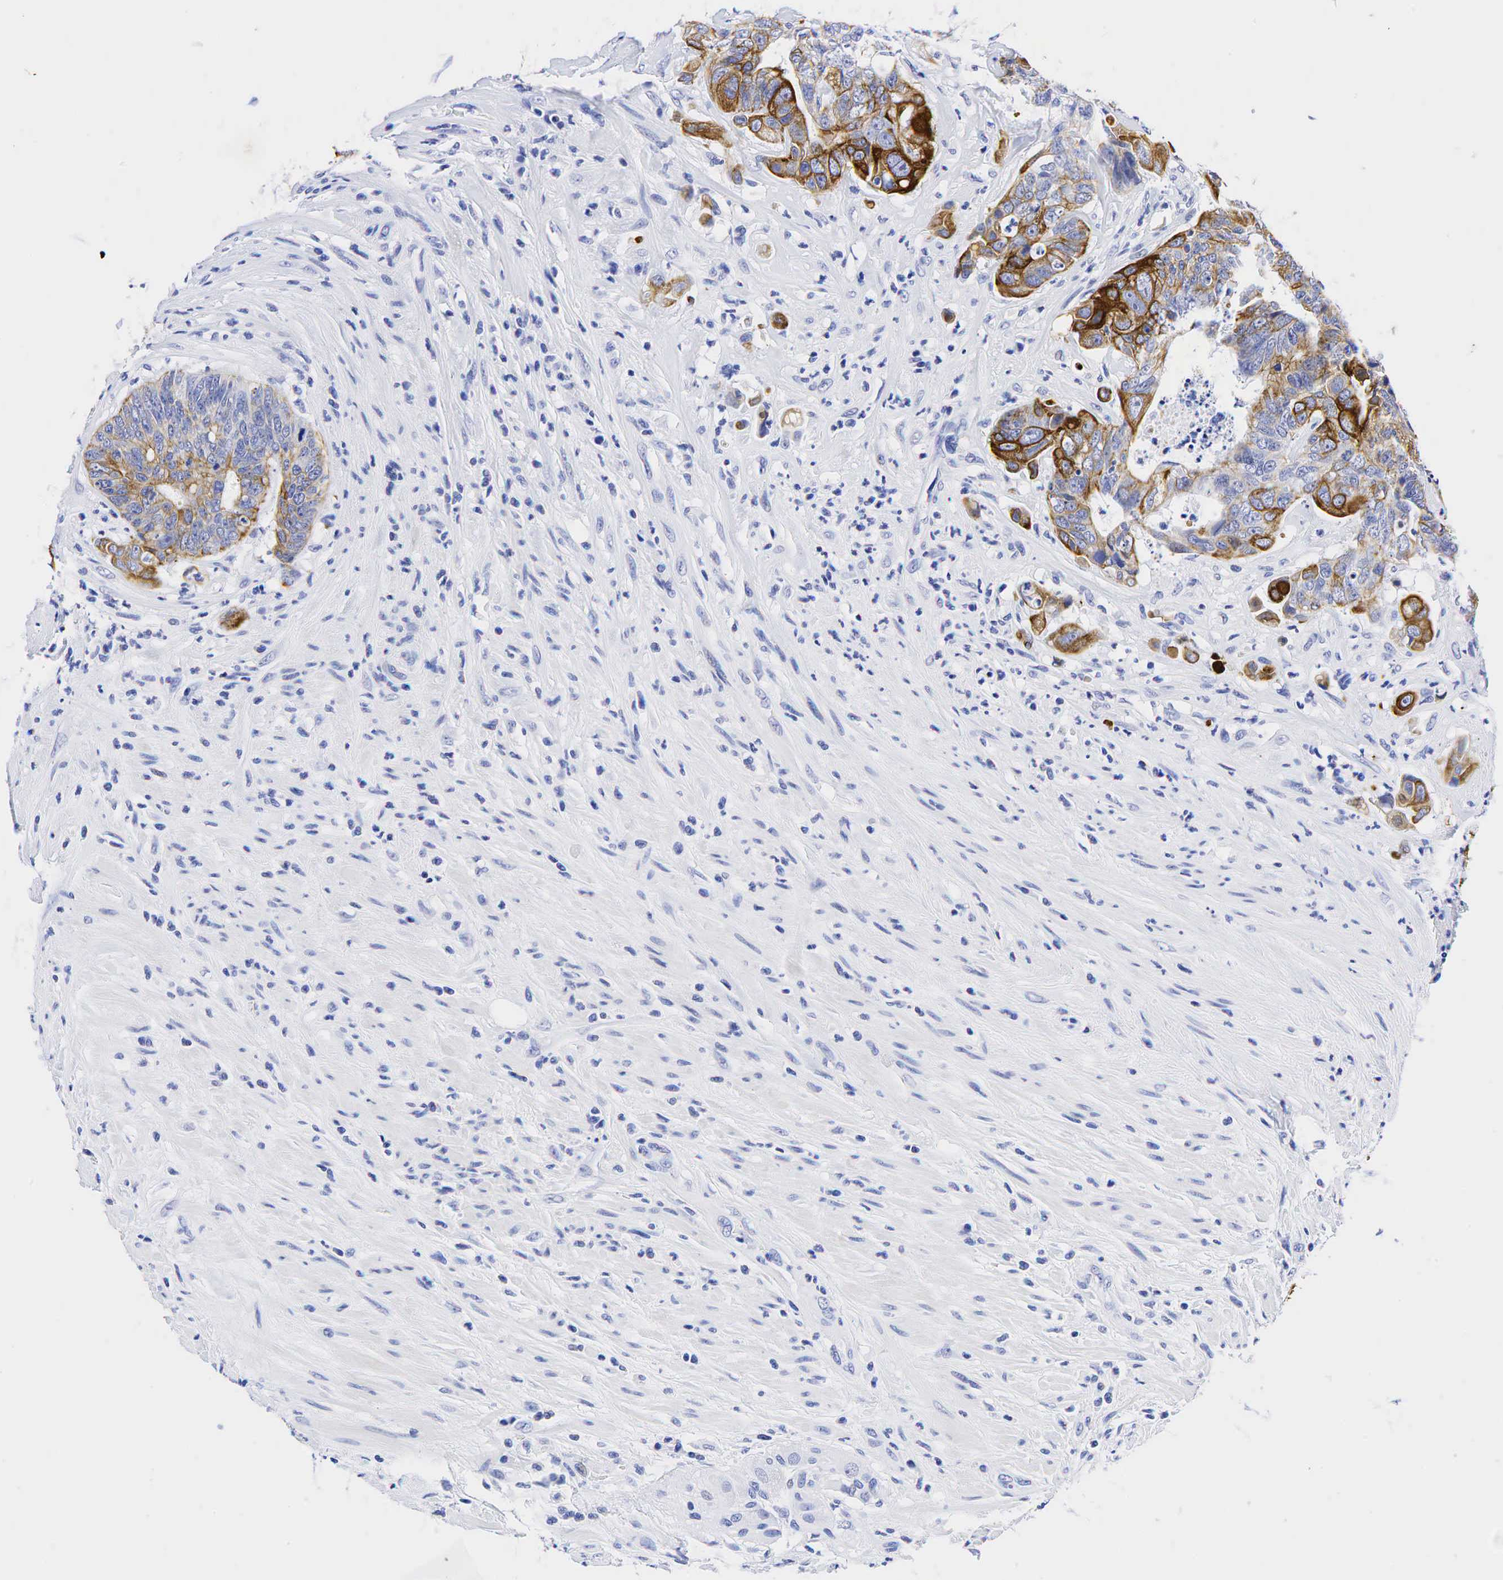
{"staining": {"intensity": "moderate", "quantity": "25%-75%", "location": "cytoplasmic/membranous"}, "tissue": "colorectal cancer", "cell_type": "Tumor cells", "image_type": "cancer", "snomed": [{"axis": "morphology", "description": "Adenocarcinoma, NOS"}, {"axis": "topography", "description": "Rectum"}], "caption": "DAB (3,3'-diaminobenzidine) immunohistochemical staining of human colorectal cancer (adenocarcinoma) displays moderate cytoplasmic/membranous protein expression in approximately 25%-75% of tumor cells.", "gene": "KRT18", "patient": {"sex": "female", "age": 65}}